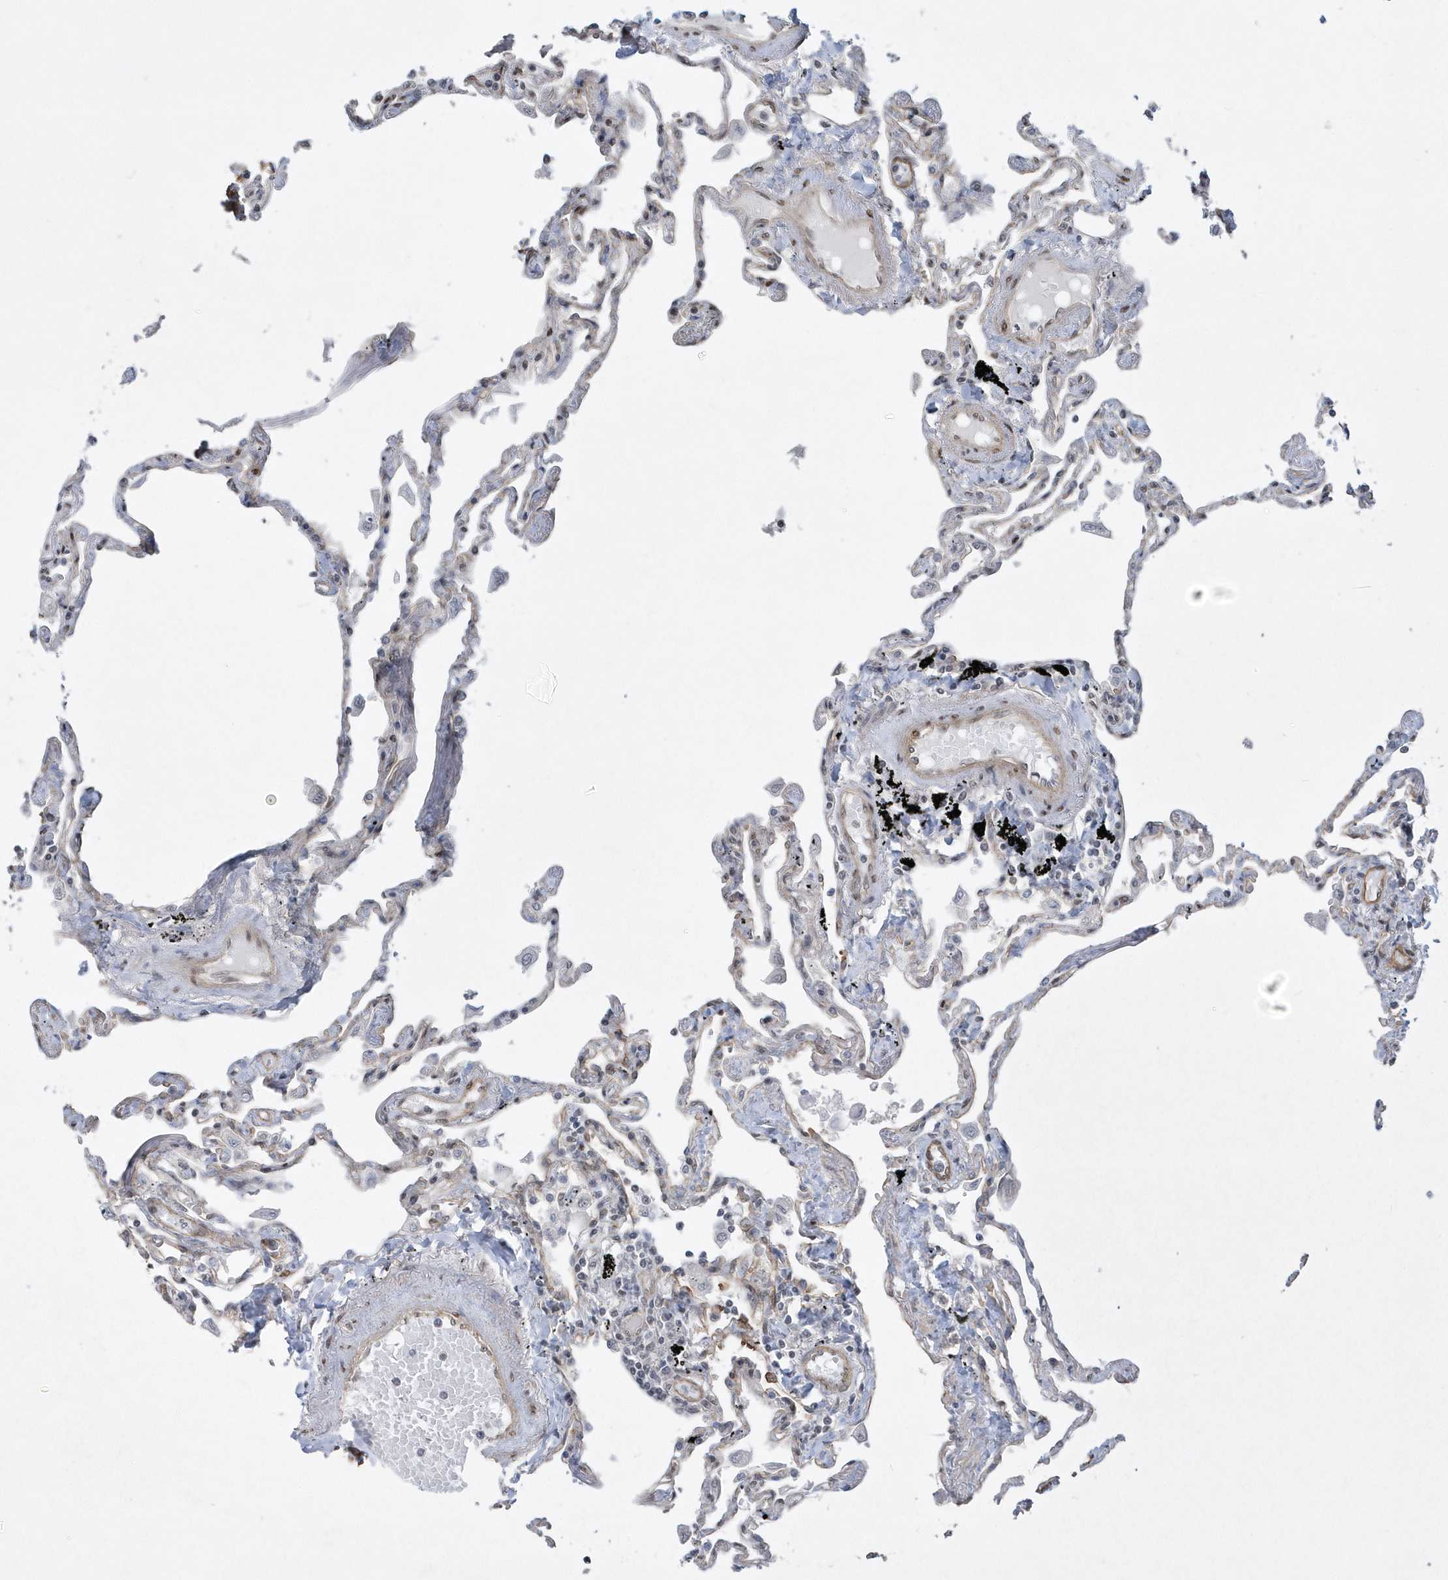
{"staining": {"intensity": "negative", "quantity": "none", "location": "none"}, "tissue": "lung", "cell_type": "Alveolar cells", "image_type": "normal", "snomed": [{"axis": "morphology", "description": "Normal tissue, NOS"}, {"axis": "topography", "description": "Lung"}], "caption": "DAB (3,3'-diaminobenzidine) immunohistochemical staining of unremarkable human lung reveals no significant staining in alveolar cells.", "gene": "RAI14", "patient": {"sex": "female", "age": 67}}